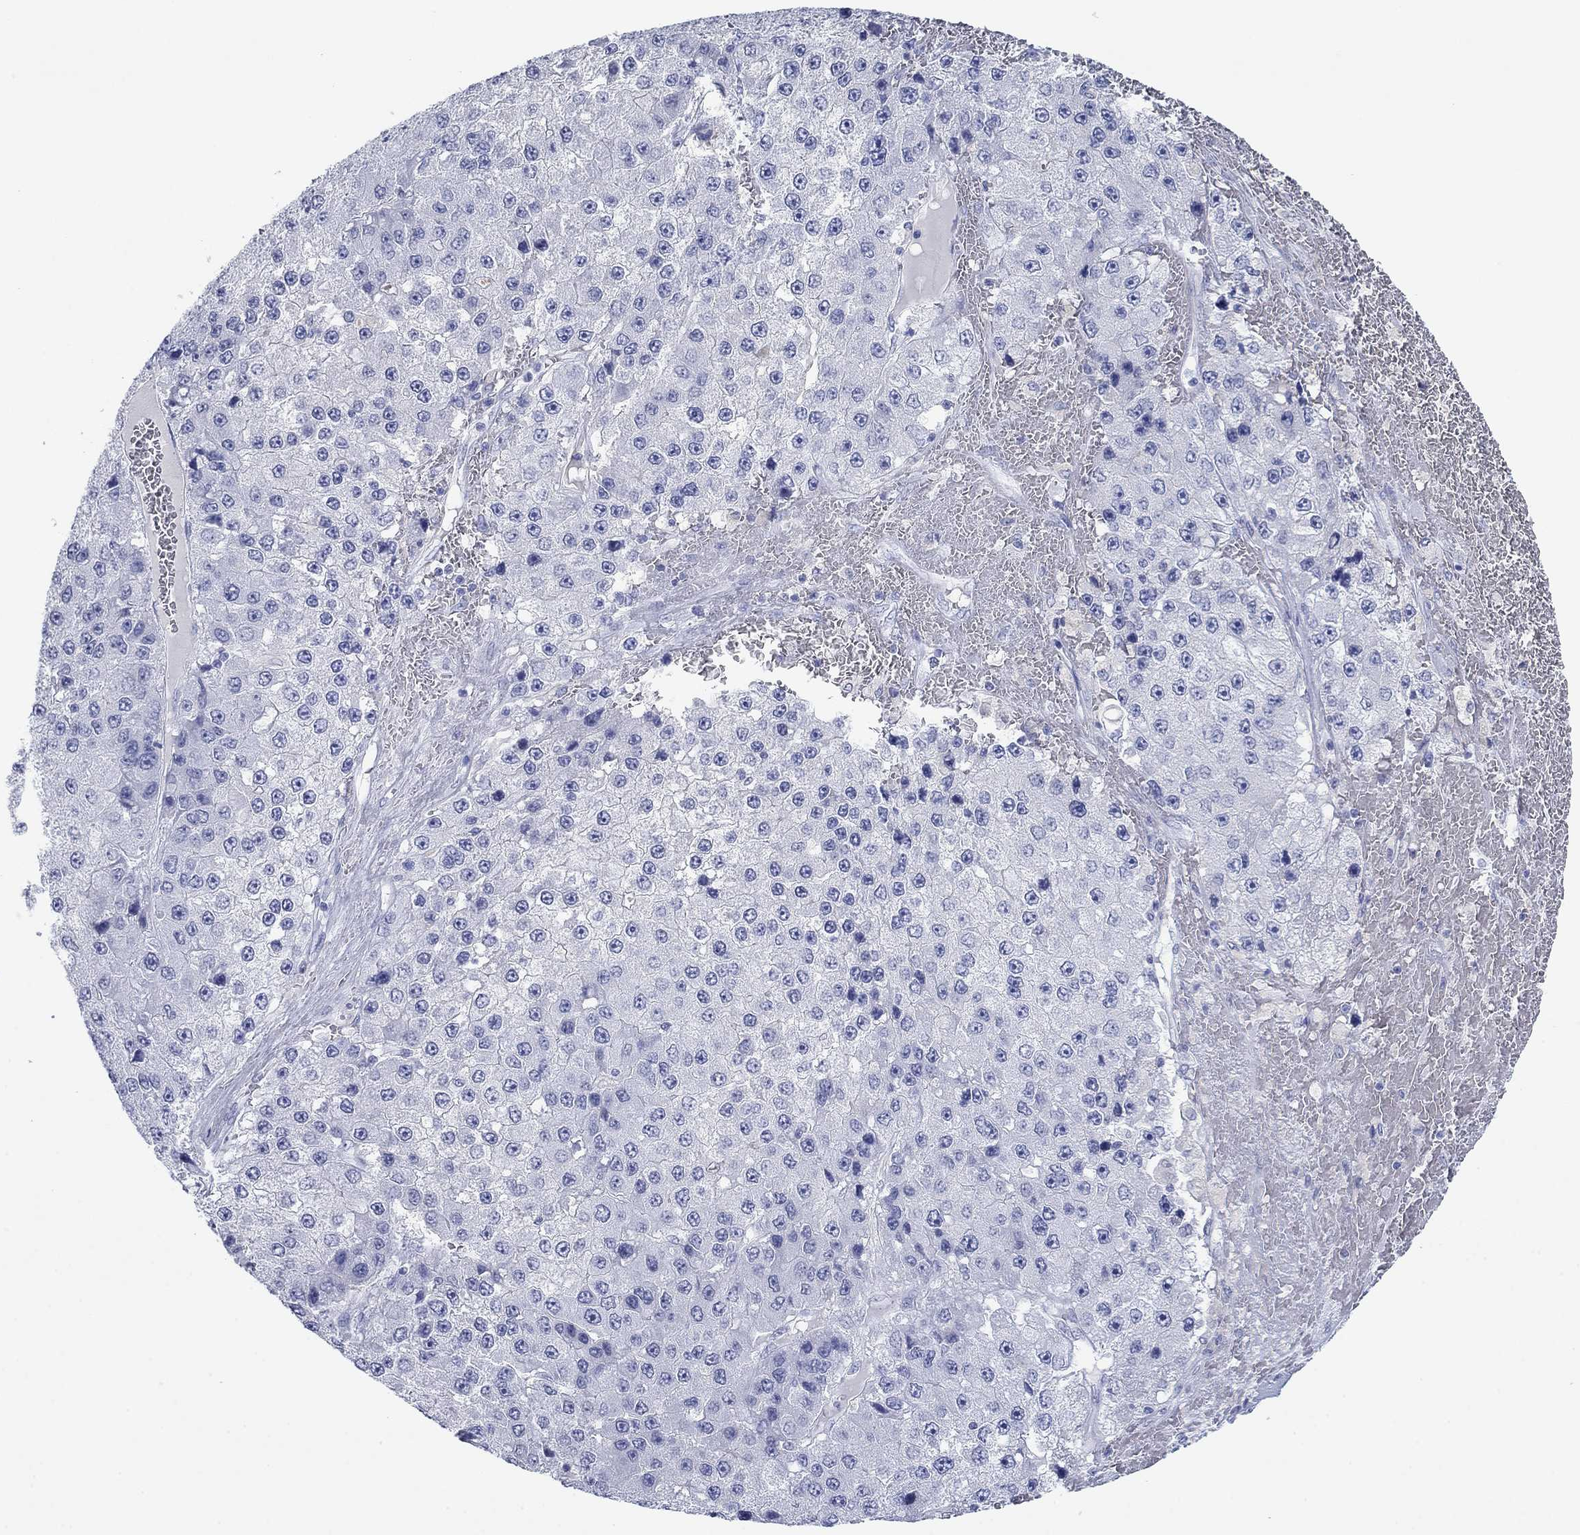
{"staining": {"intensity": "negative", "quantity": "none", "location": "none"}, "tissue": "liver cancer", "cell_type": "Tumor cells", "image_type": "cancer", "snomed": [{"axis": "morphology", "description": "Carcinoma, Hepatocellular, NOS"}, {"axis": "topography", "description": "Liver"}], "caption": "The micrograph exhibits no significant staining in tumor cells of liver cancer.", "gene": "PDYN", "patient": {"sex": "female", "age": 73}}